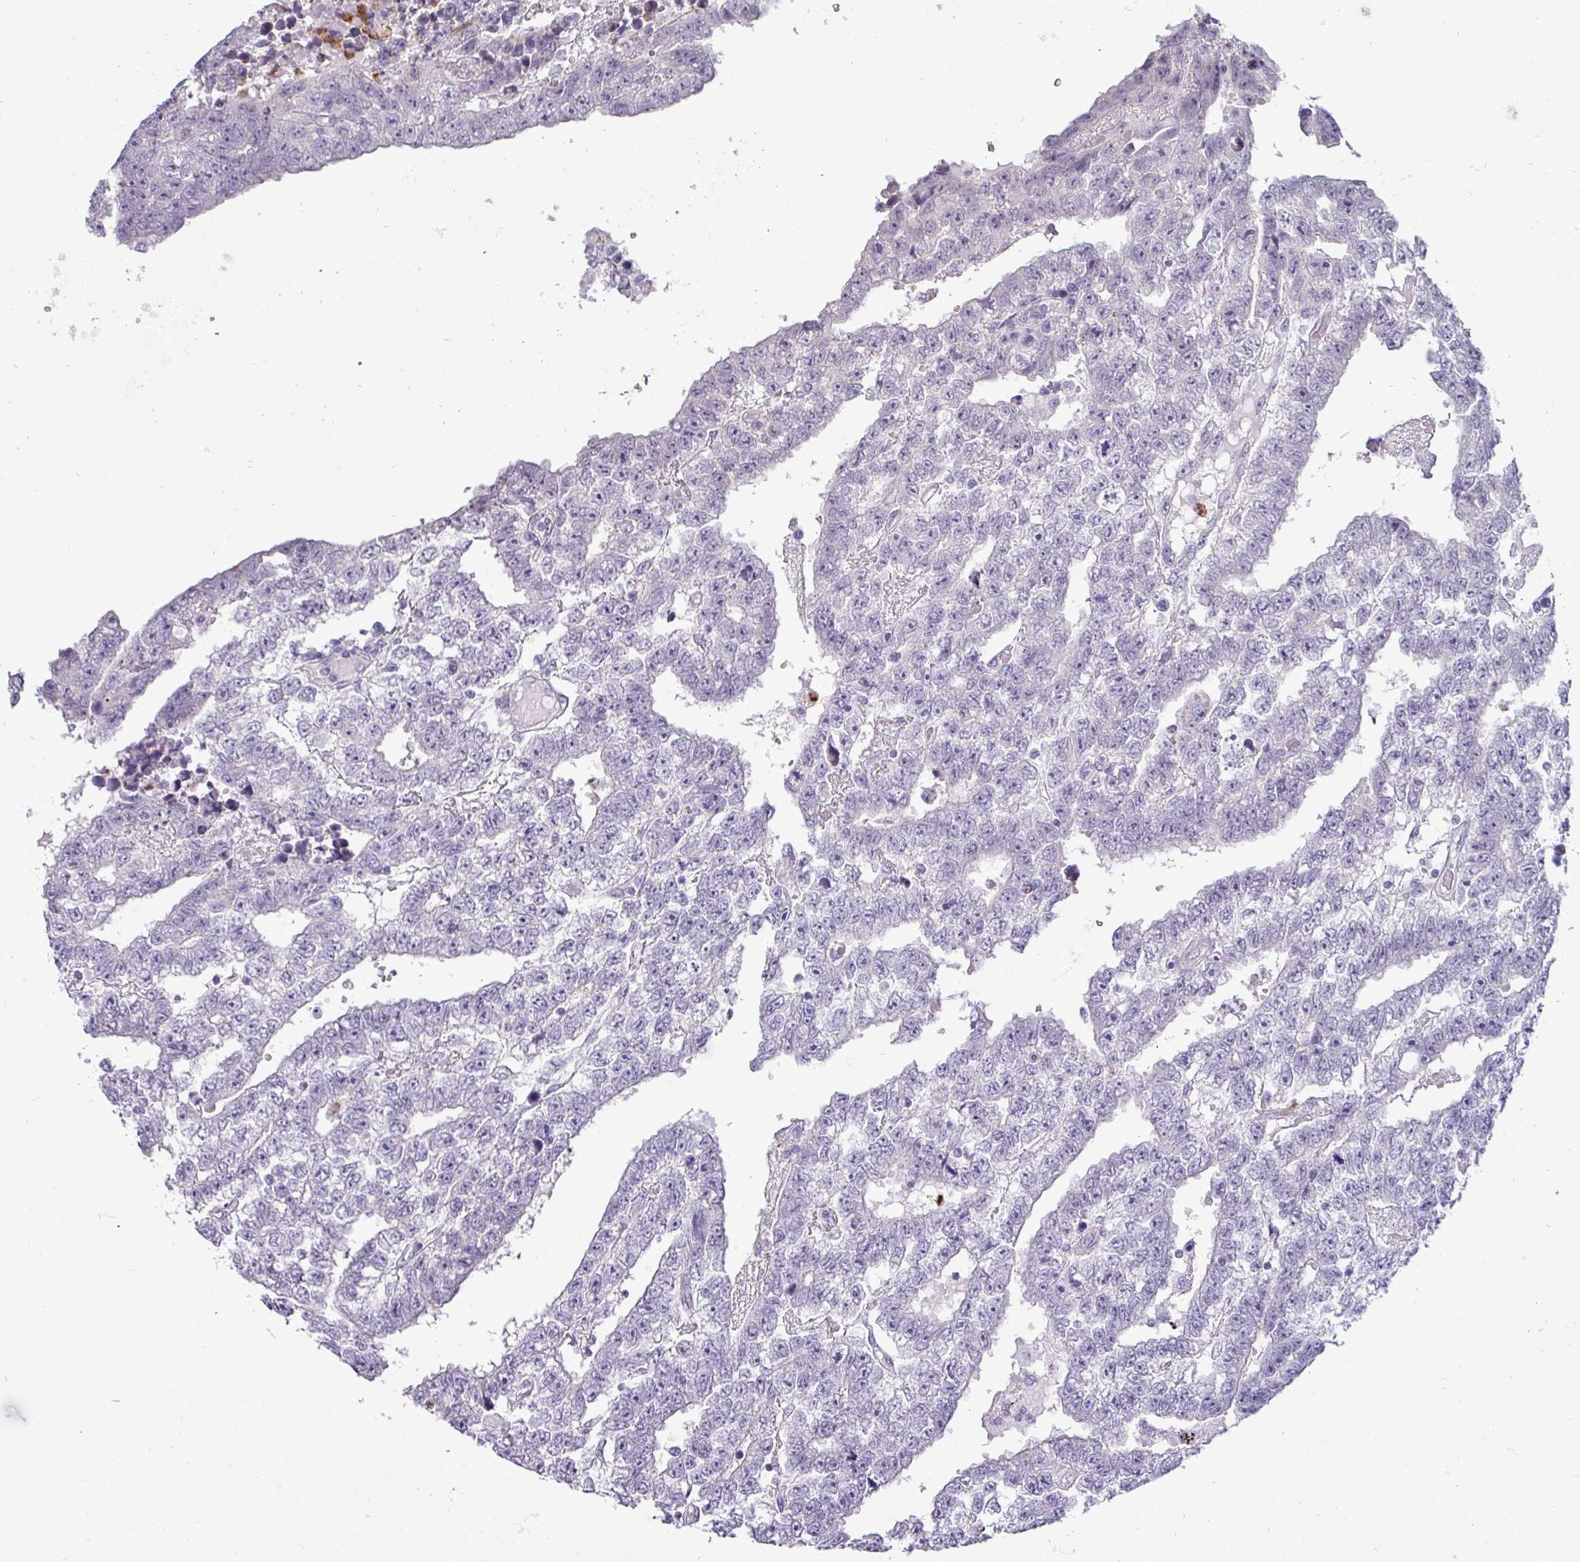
{"staining": {"intensity": "negative", "quantity": "none", "location": "none"}, "tissue": "testis cancer", "cell_type": "Tumor cells", "image_type": "cancer", "snomed": [{"axis": "morphology", "description": "Carcinoma, Embryonal, NOS"}, {"axis": "topography", "description": "Testis"}], "caption": "DAB immunohistochemical staining of embryonal carcinoma (testis) shows no significant expression in tumor cells.", "gene": "TRIM39", "patient": {"sex": "male", "age": 25}}